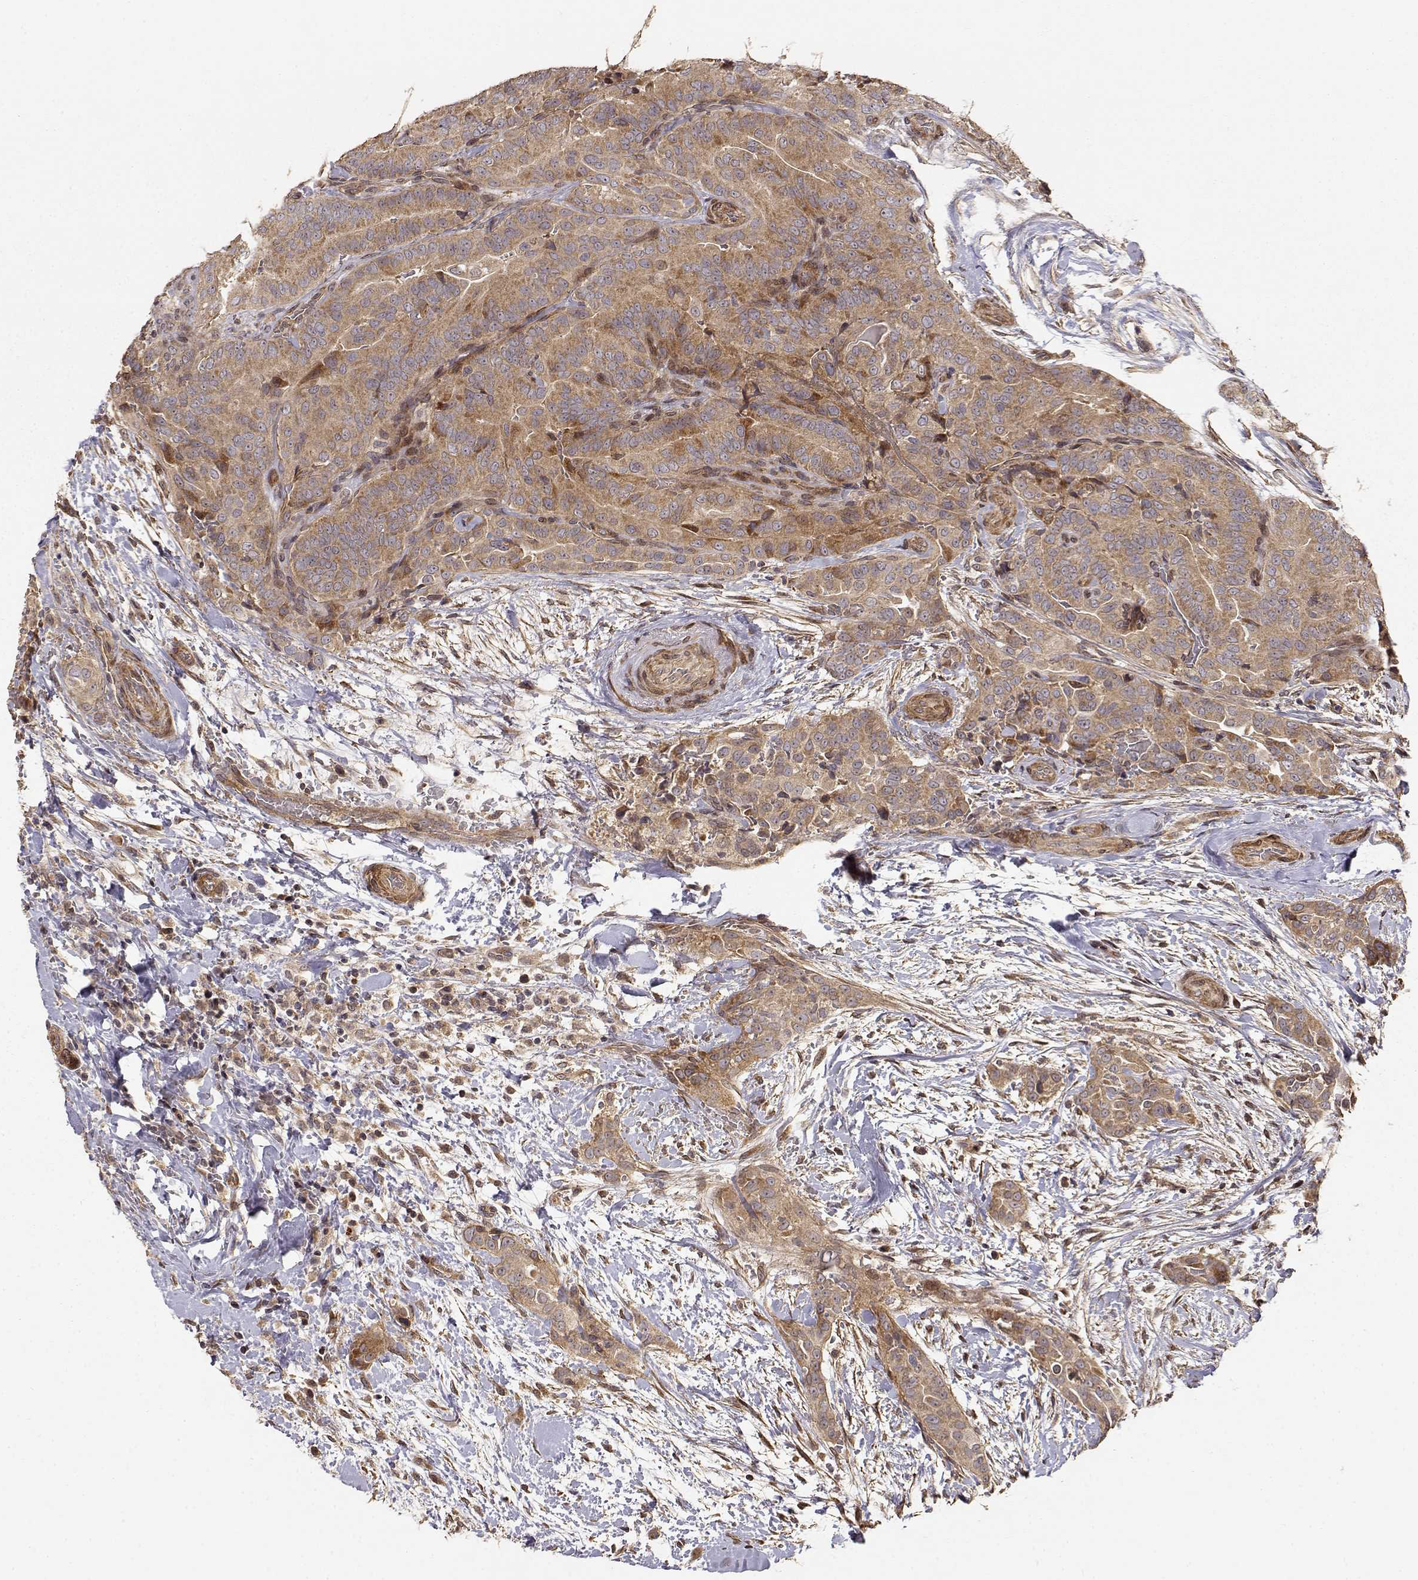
{"staining": {"intensity": "weak", "quantity": ">75%", "location": "cytoplasmic/membranous"}, "tissue": "thyroid cancer", "cell_type": "Tumor cells", "image_type": "cancer", "snomed": [{"axis": "morphology", "description": "Papillary adenocarcinoma, NOS"}, {"axis": "topography", "description": "Thyroid gland"}], "caption": "Thyroid papillary adenocarcinoma stained with a brown dye shows weak cytoplasmic/membranous positive staining in about >75% of tumor cells.", "gene": "PICK1", "patient": {"sex": "male", "age": 61}}